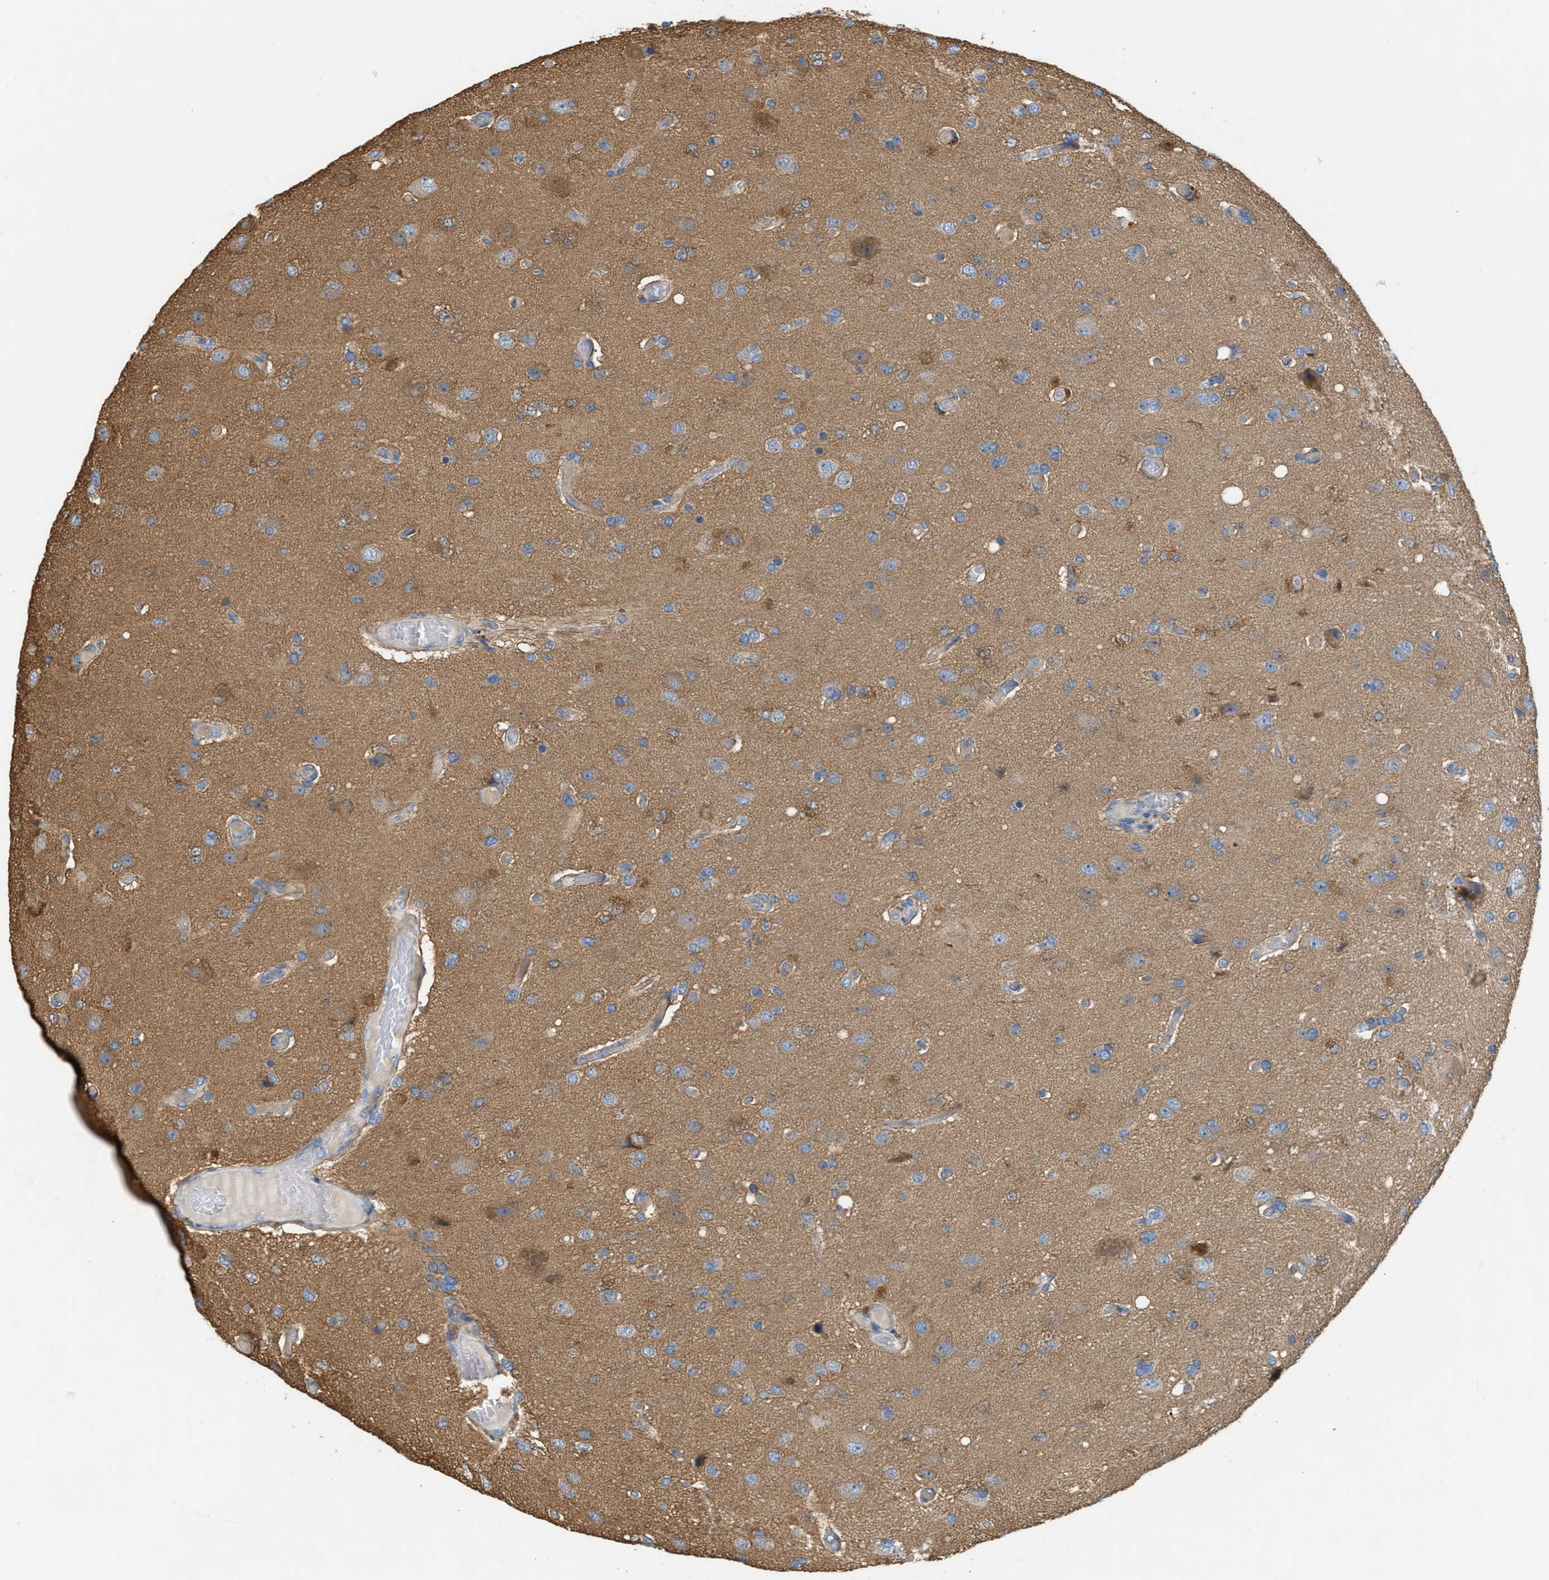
{"staining": {"intensity": "weak", "quantity": "25%-75%", "location": "cytoplasmic/membranous"}, "tissue": "glioma", "cell_type": "Tumor cells", "image_type": "cancer", "snomed": [{"axis": "morphology", "description": "Normal tissue, NOS"}, {"axis": "morphology", "description": "Glioma, malignant, High grade"}, {"axis": "topography", "description": "Cerebral cortex"}], "caption": "IHC micrograph of neoplastic tissue: human glioma stained using IHC shows low levels of weak protein expression localized specifically in the cytoplasmic/membranous of tumor cells, appearing as a cytoplasmic/membranous brown color.", "gene": "UBA5", "patient": {"sex": "male", "age": 77}}